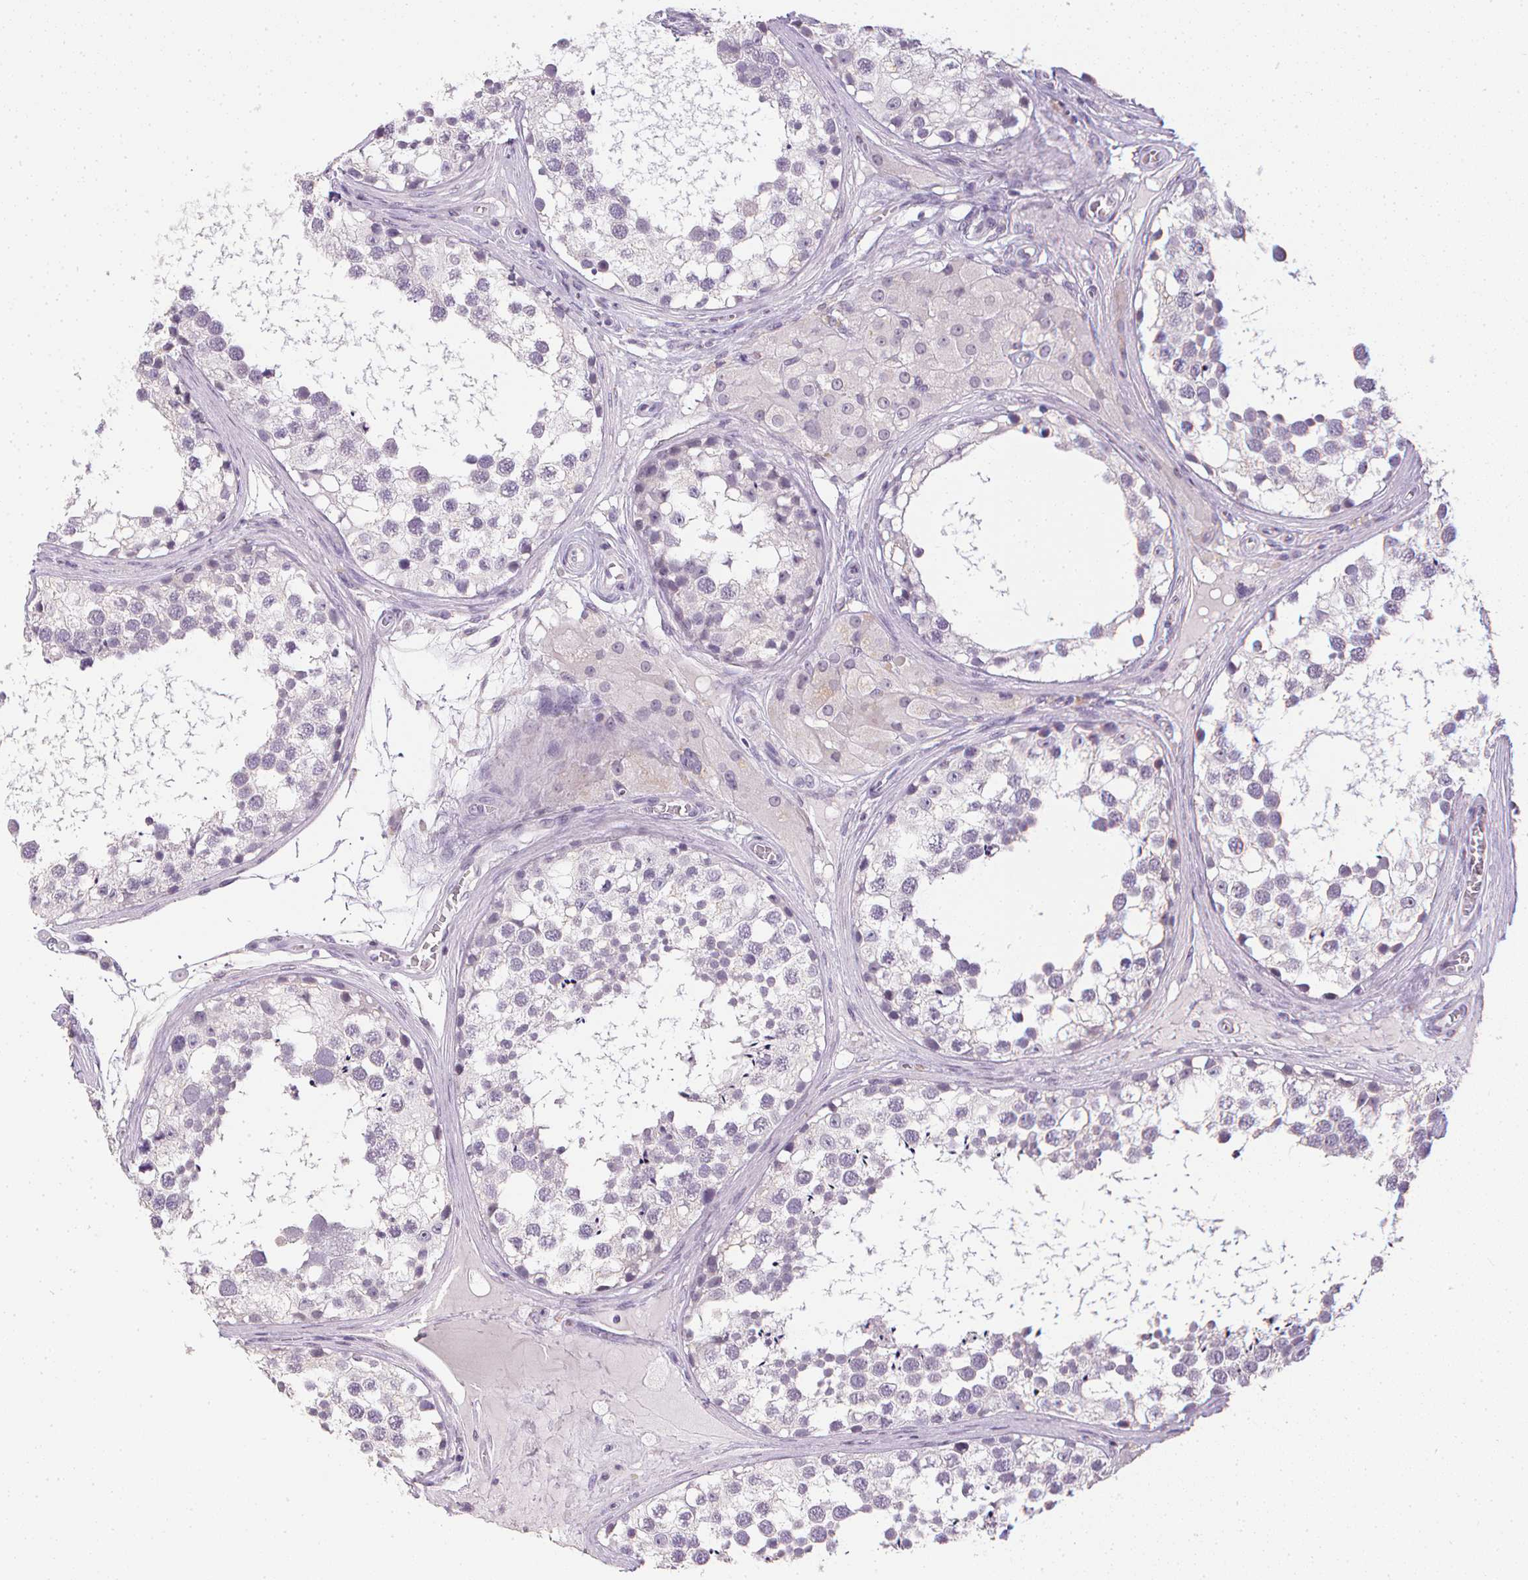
{"staining": {"intensity": "negative", "quantity": "none", "location": "none"}, "tissue": "testis", "cell_type": "Cells in seminiferous ducts", "image_type": "normal", "snomed": [{"axis": "morphology", "description": "Normal tissue, NOS"}, {"axis": "morphology", "description": "Seminoma, NOS"}, {"axis": "topography", "description": "Testis"}], "caption": "Immunohistochemistry micrograph of benign human testis stained for a protein (brown), which displays no staining in cells in seminiferous ducts.", "gene": "PPY", "patient": {"sex": "male", "age": 65}}